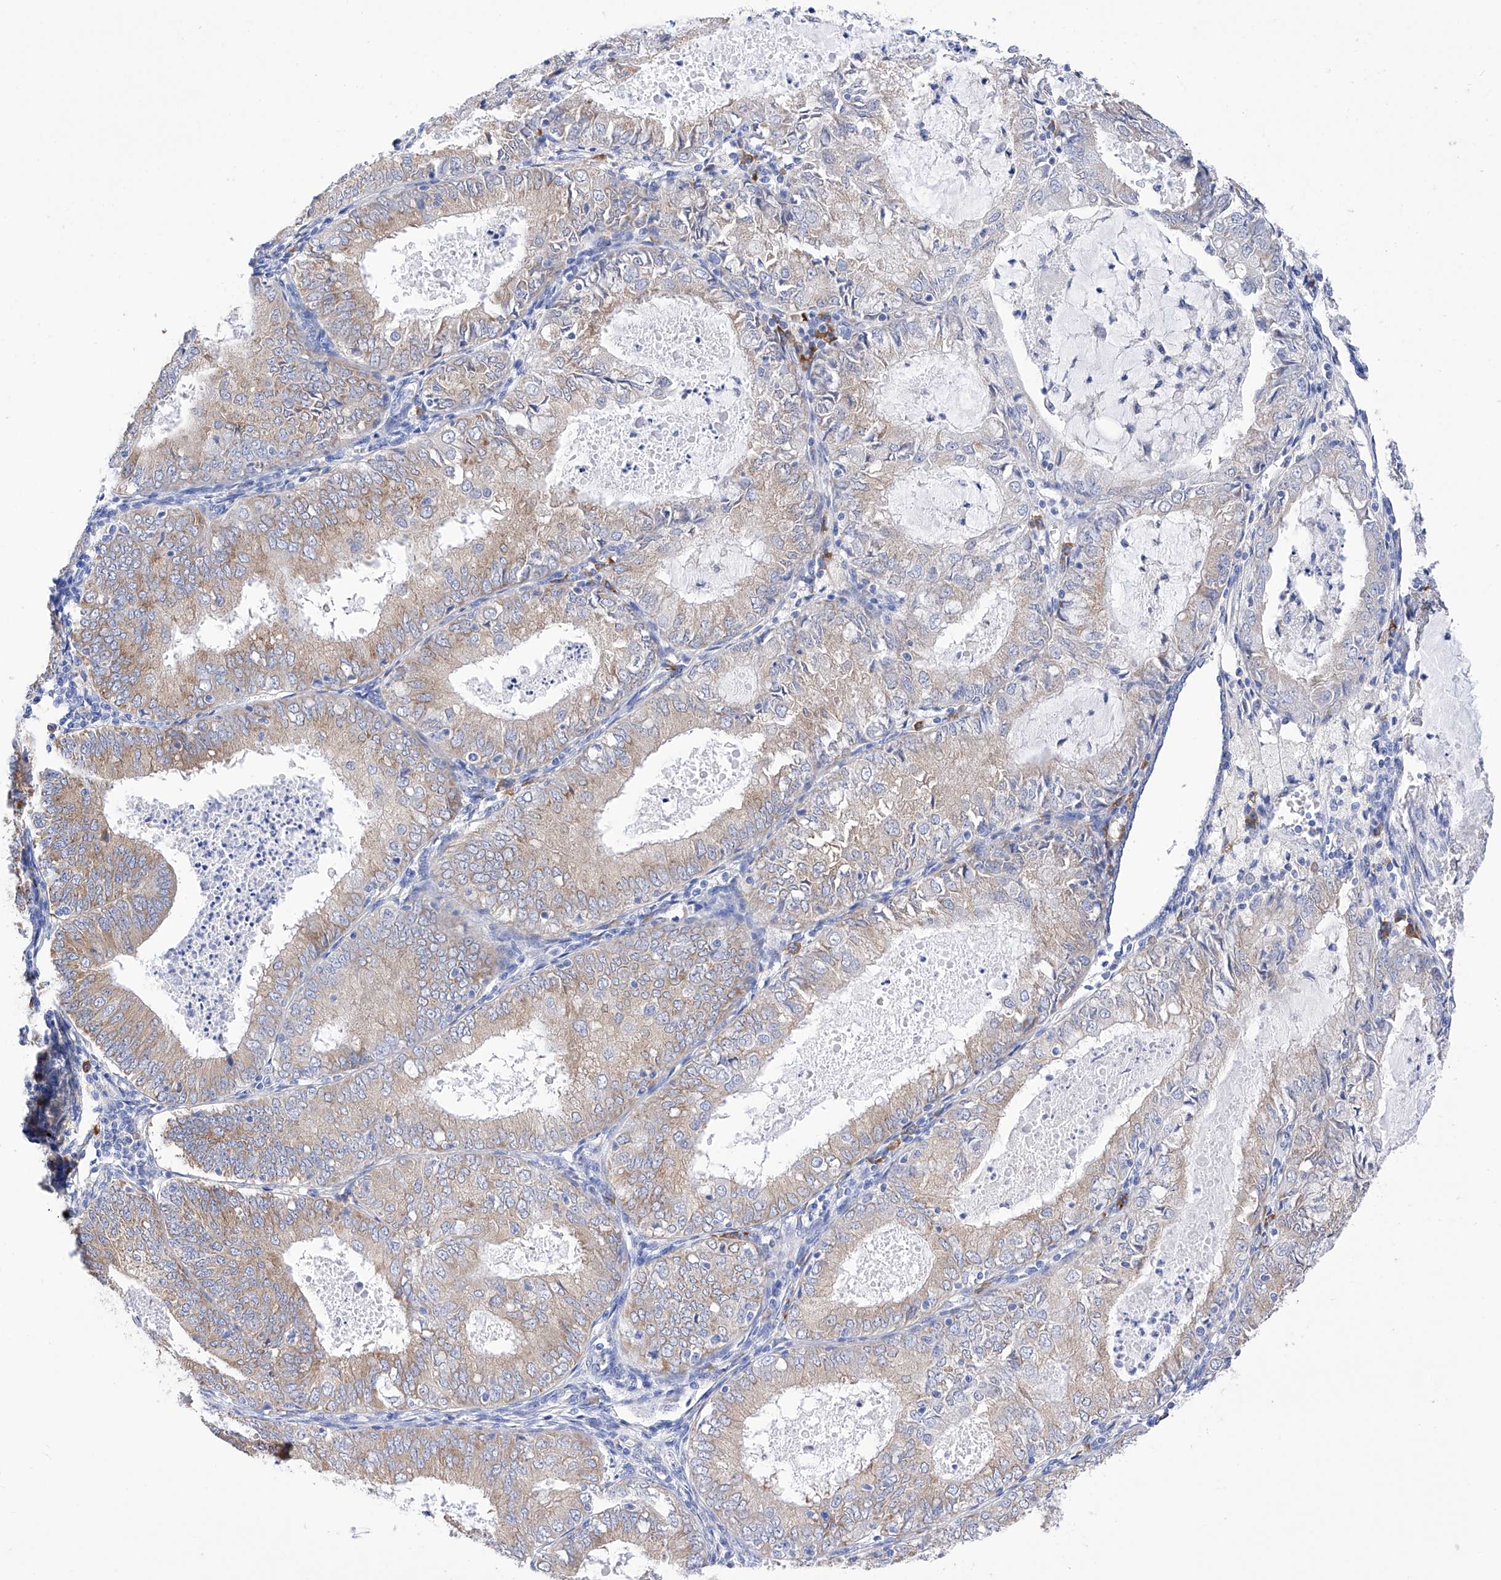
{"staining": {"intensity": "weak", "quantity": "25%-75%", "location": "cytoplasmic/membranous"}, "tissue": "endometrial cancer", "cell_type": "Tumor cells", "image_type": "cancer", "snomed": [{"axis": "morphology", "description": "Adenocarcinoma, NOS"}, {"axis": "topography", "description": "Endometrium"}], "caption": "The image shows a brown stain indicating the presence of a protein in the cytoplasmic/membranous of tumor cells in endometrial cancer.", "gene": "PDIA5", "patient": {"sex": "female", "age": 57}}